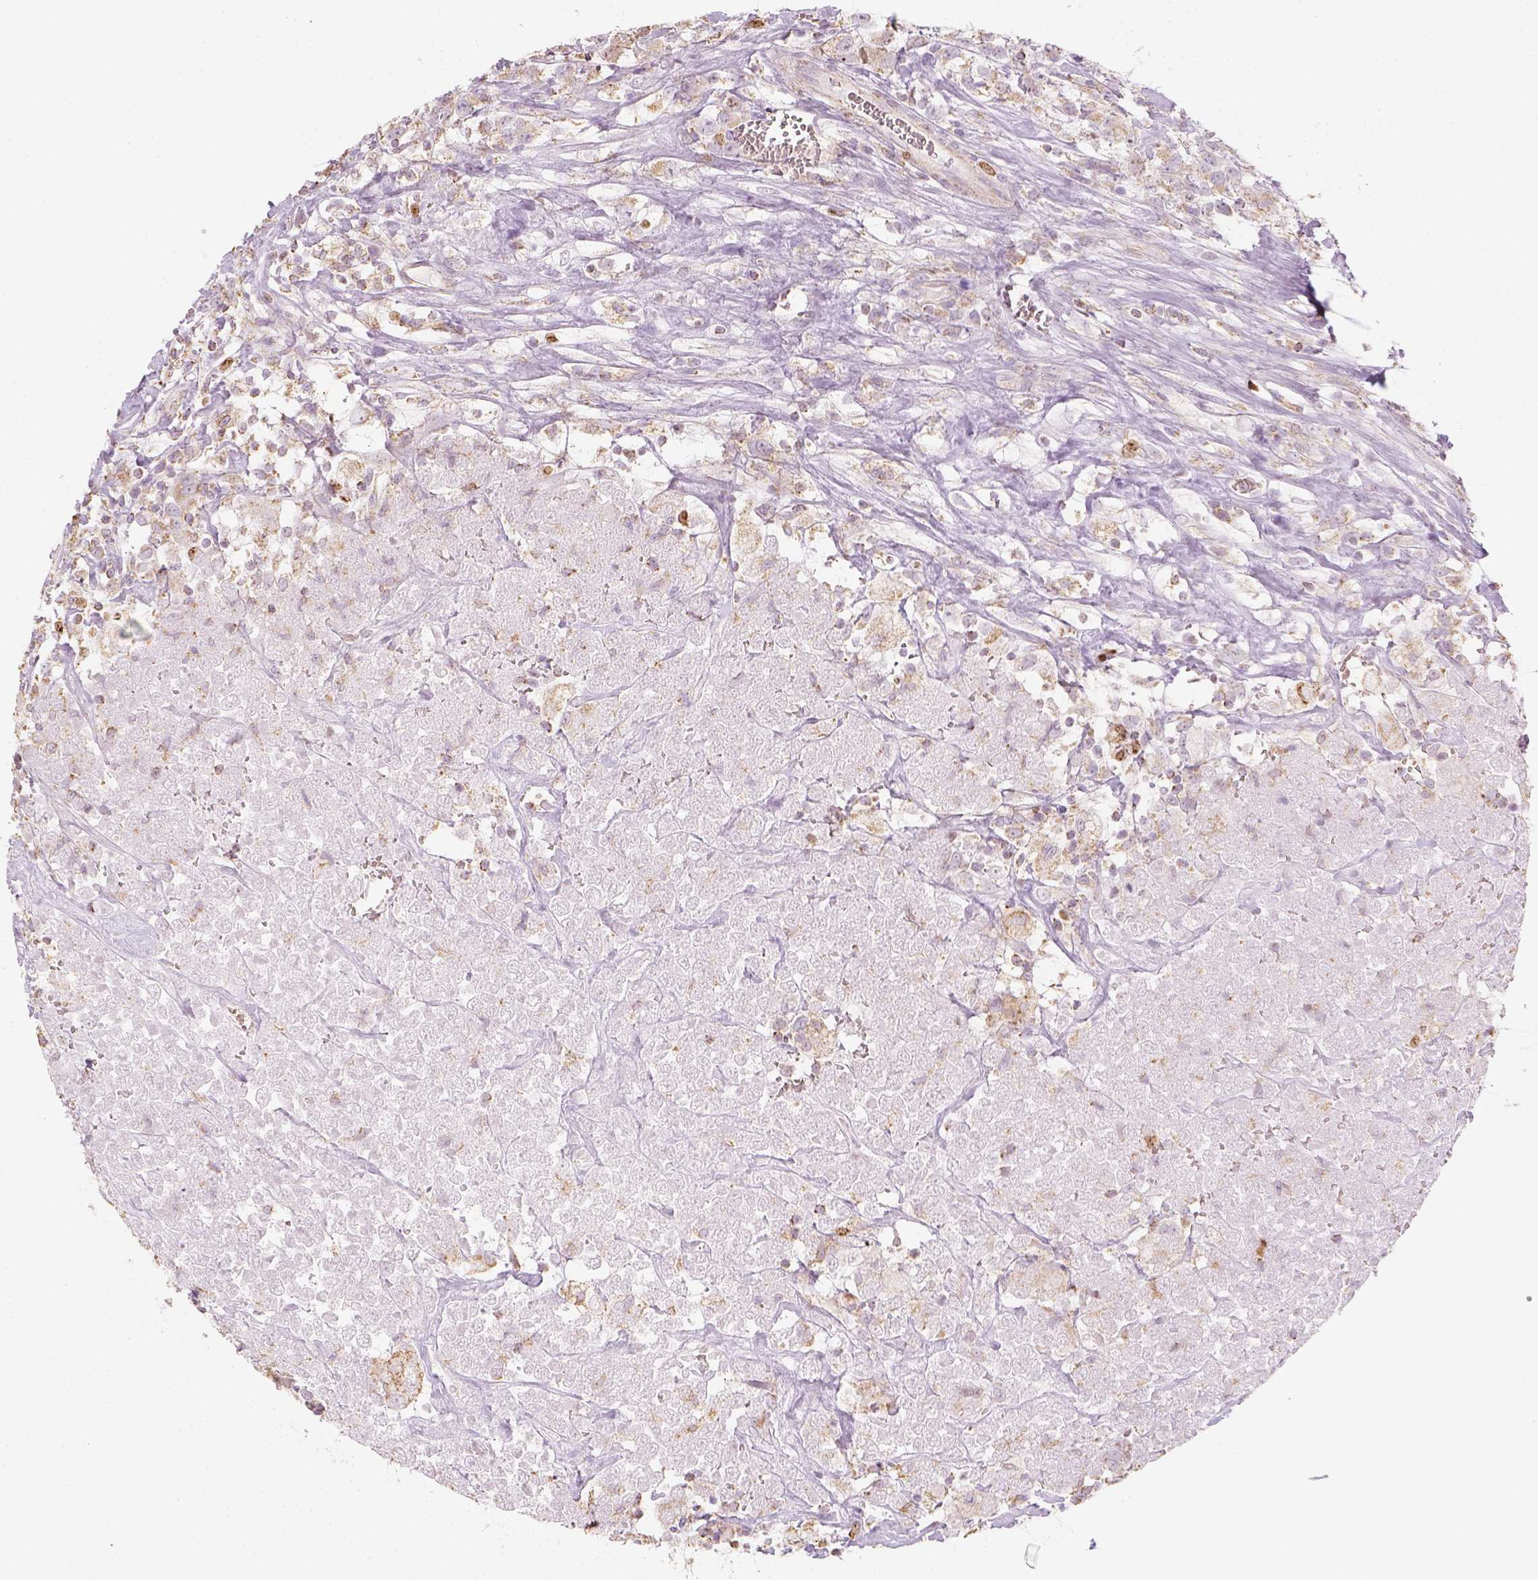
{"staining": {"intensity": "weak", "quantity": ">75%", "location": "cytoplasmic/membranous"}, "tissue": "testis cancer", "cell_type": "Tumor cells", "image_type": "cancer", "snomed": [{"axis": "morphology", "description": "Seminoma, NOS"}, {"axis": "topography", "description": "Testis"}], "caption": "Immunohistochemistry (IHC) (DAB (3,3'-diaminobenzidine)) staining of human testis cancer shows weak cytoplasmic/membranous protein staining in about >75% of tumor cells.", "gene": "LCA5", "patient": {"sex": "male", "age": 59}}